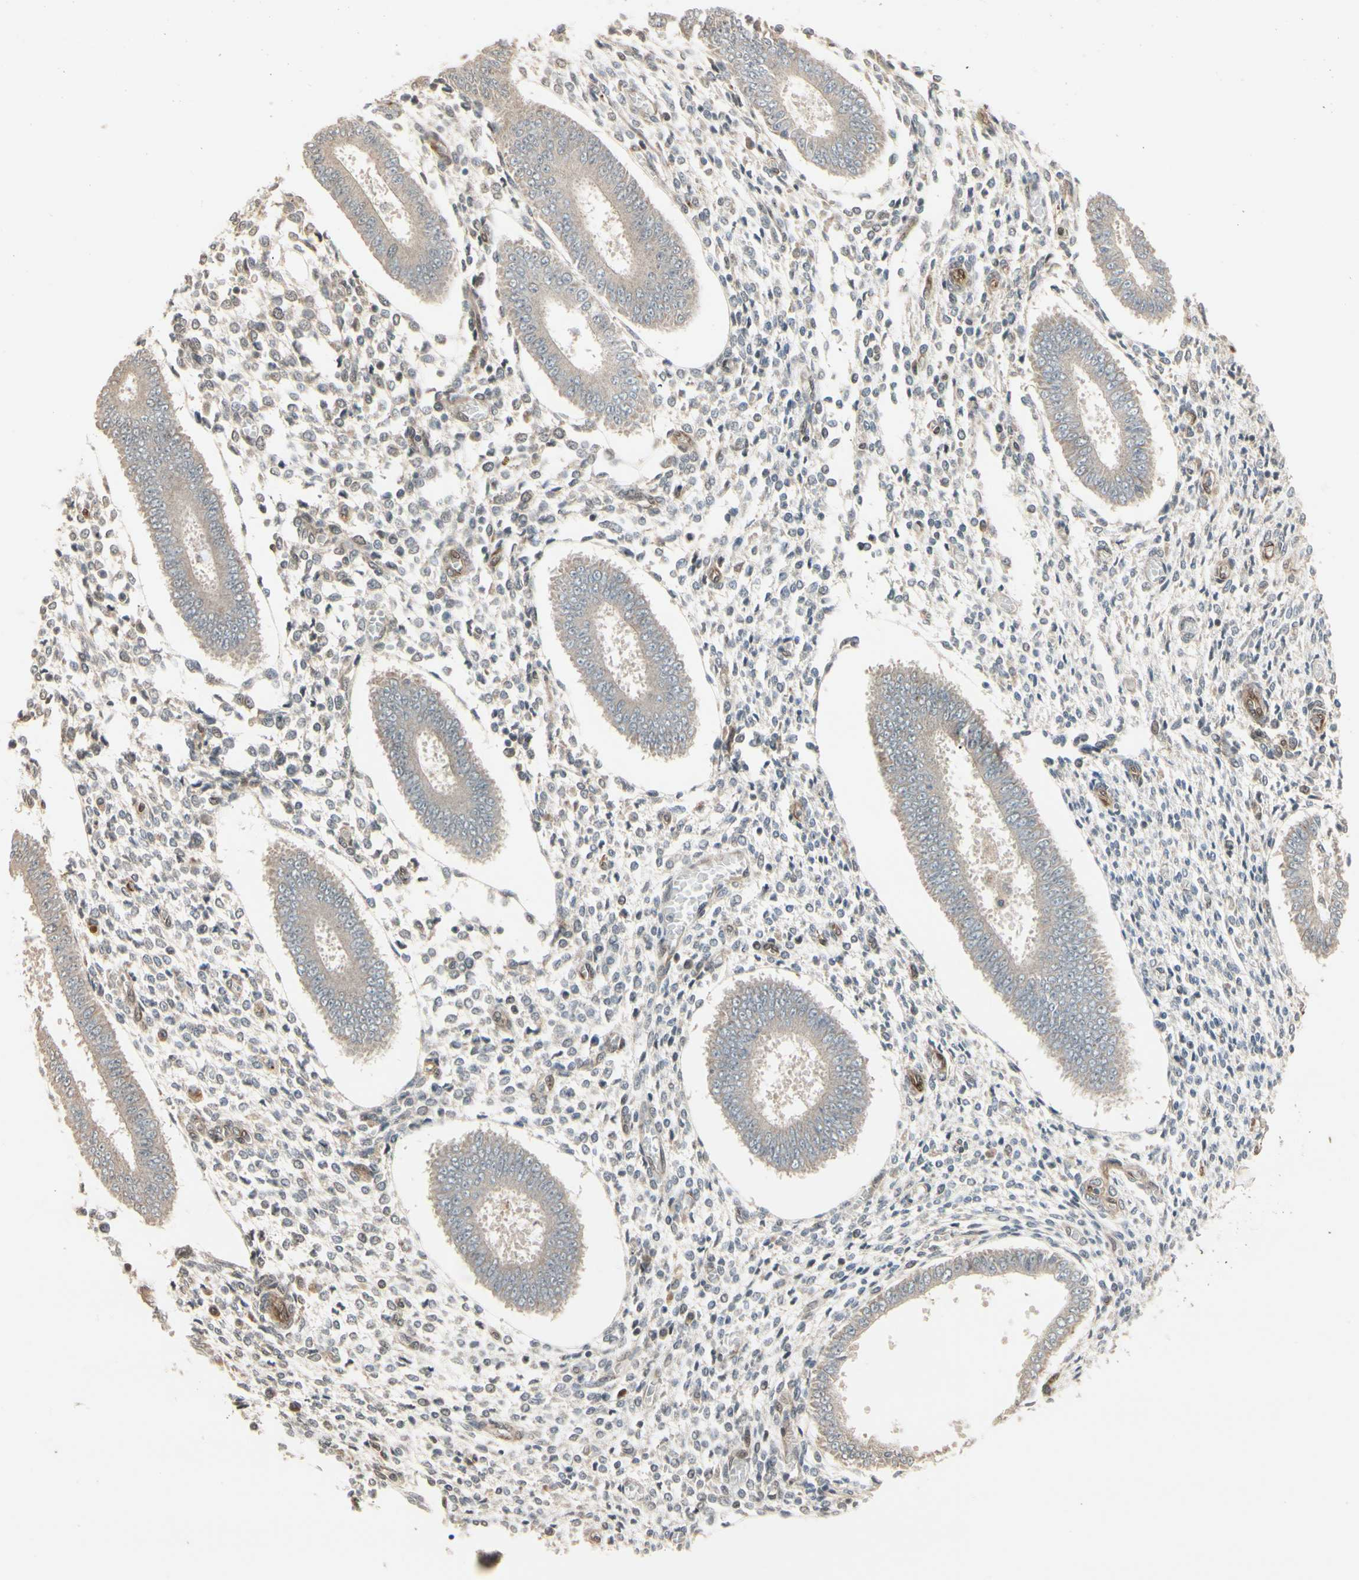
{"staining": {"intensity": "weak", "quantity": "<25%", "location": "cytoplasmic/membranous"}, "tissue": "endometrium", "cell_type": "Cells in endometrial stroma", "image_type": "normal", "snomed": [{"axis": "morphology", "description": "Normal tissue, NOS"}, {"axis": "topography", "description": "Endometrium"}], "caption": "Immunohistochemistry histopathology image of benign human endometrium stained for a protein (brown), which exhibits no staining in cells in endometrial stroma.", "gene": "SVBP", "patient": {"sex": "female", "age": 35}}